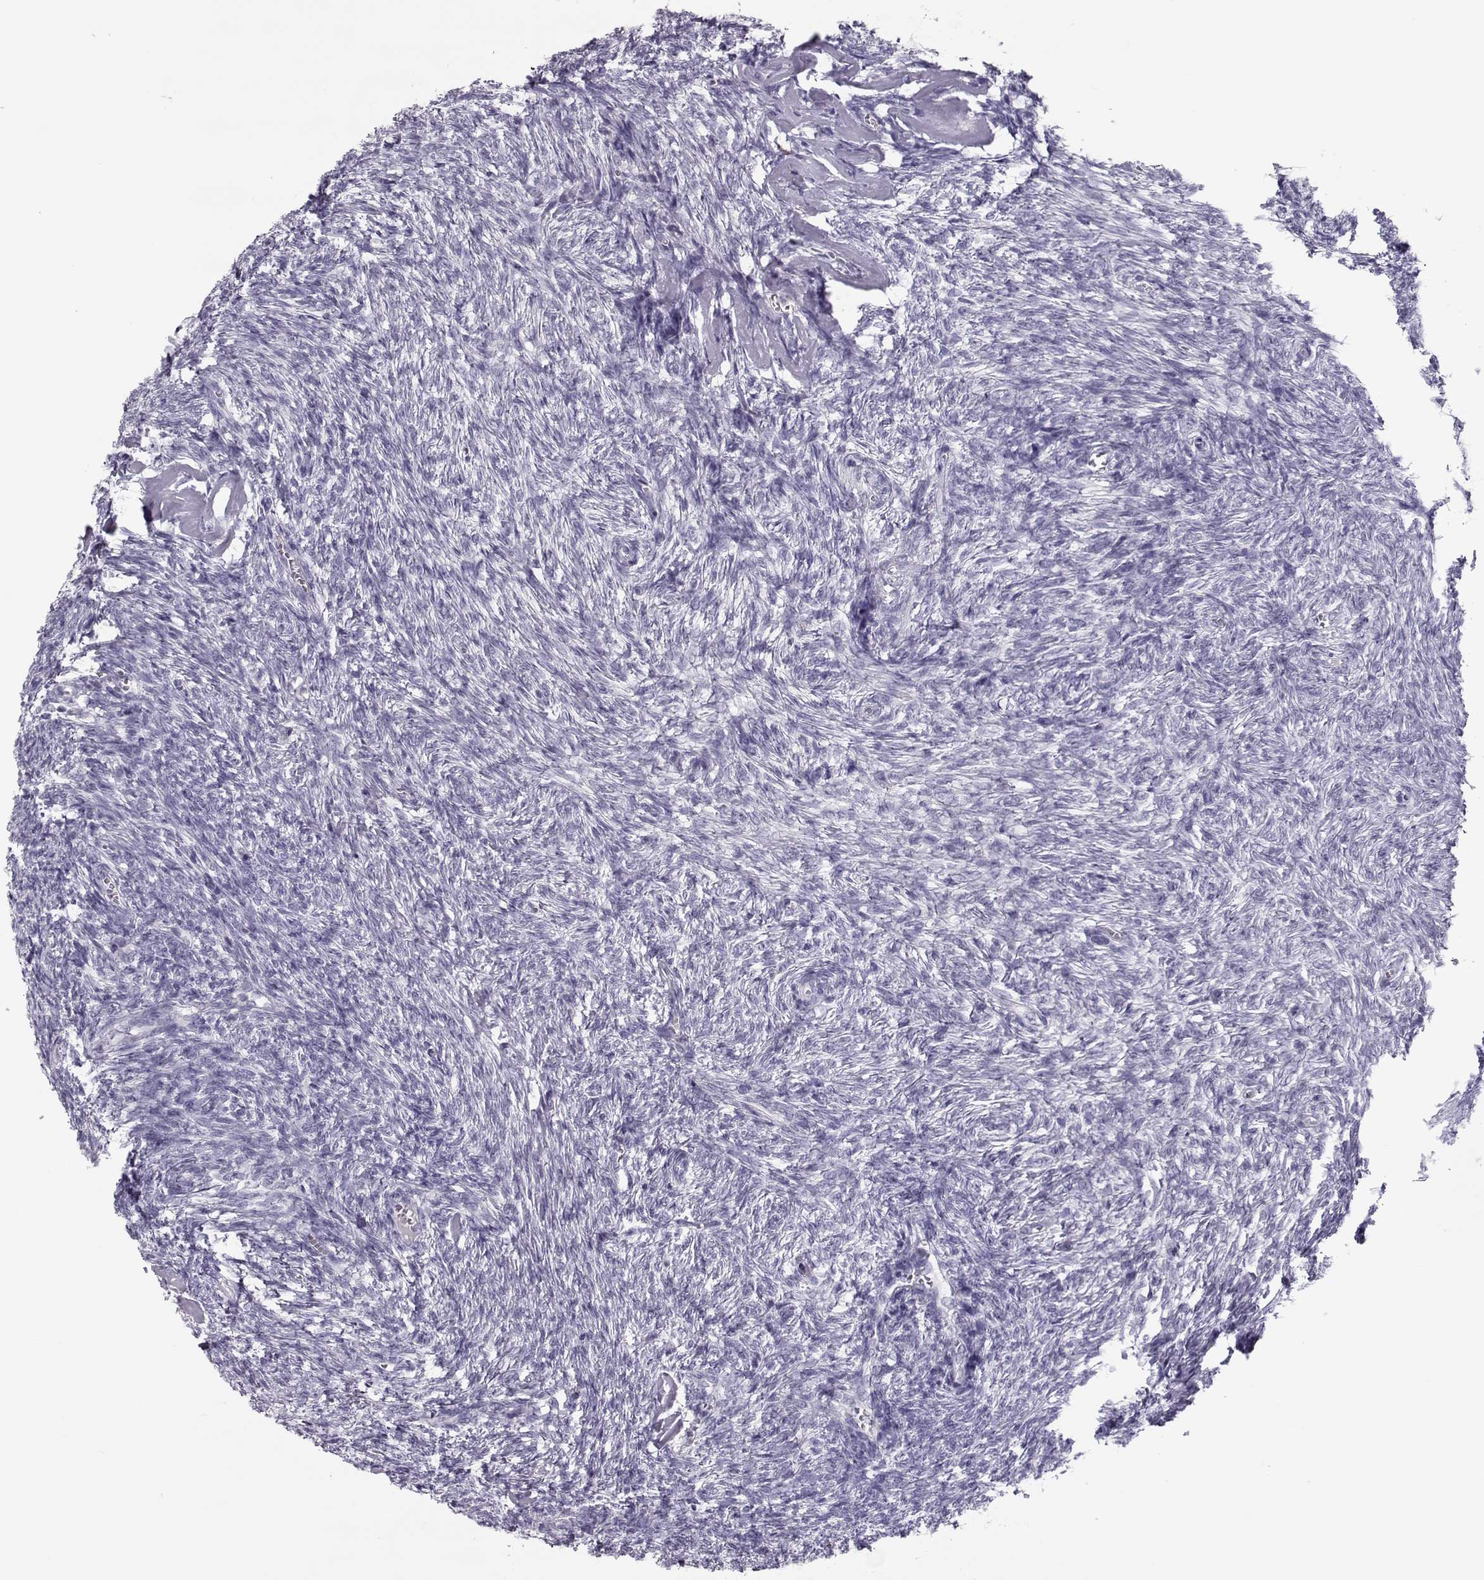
{"staining": {"intensity": "negative", "quantity": "none", "location": "none"}, "tissue": "ovary", "cell_type": "Follicle cells", "image_type": "normal", "snomed": [{"axis": "morphology", "description": "Normal tissue, NOS"}, {"axis": "topography", "description": "Ovary"}], "caption": "This is a image of immunohistochemistry (IHC) staining of unremarkable ovary, which shows no staining in follicle cells.", "gene": "SGO1", "patient": {"sex": "female", "age": 43}}